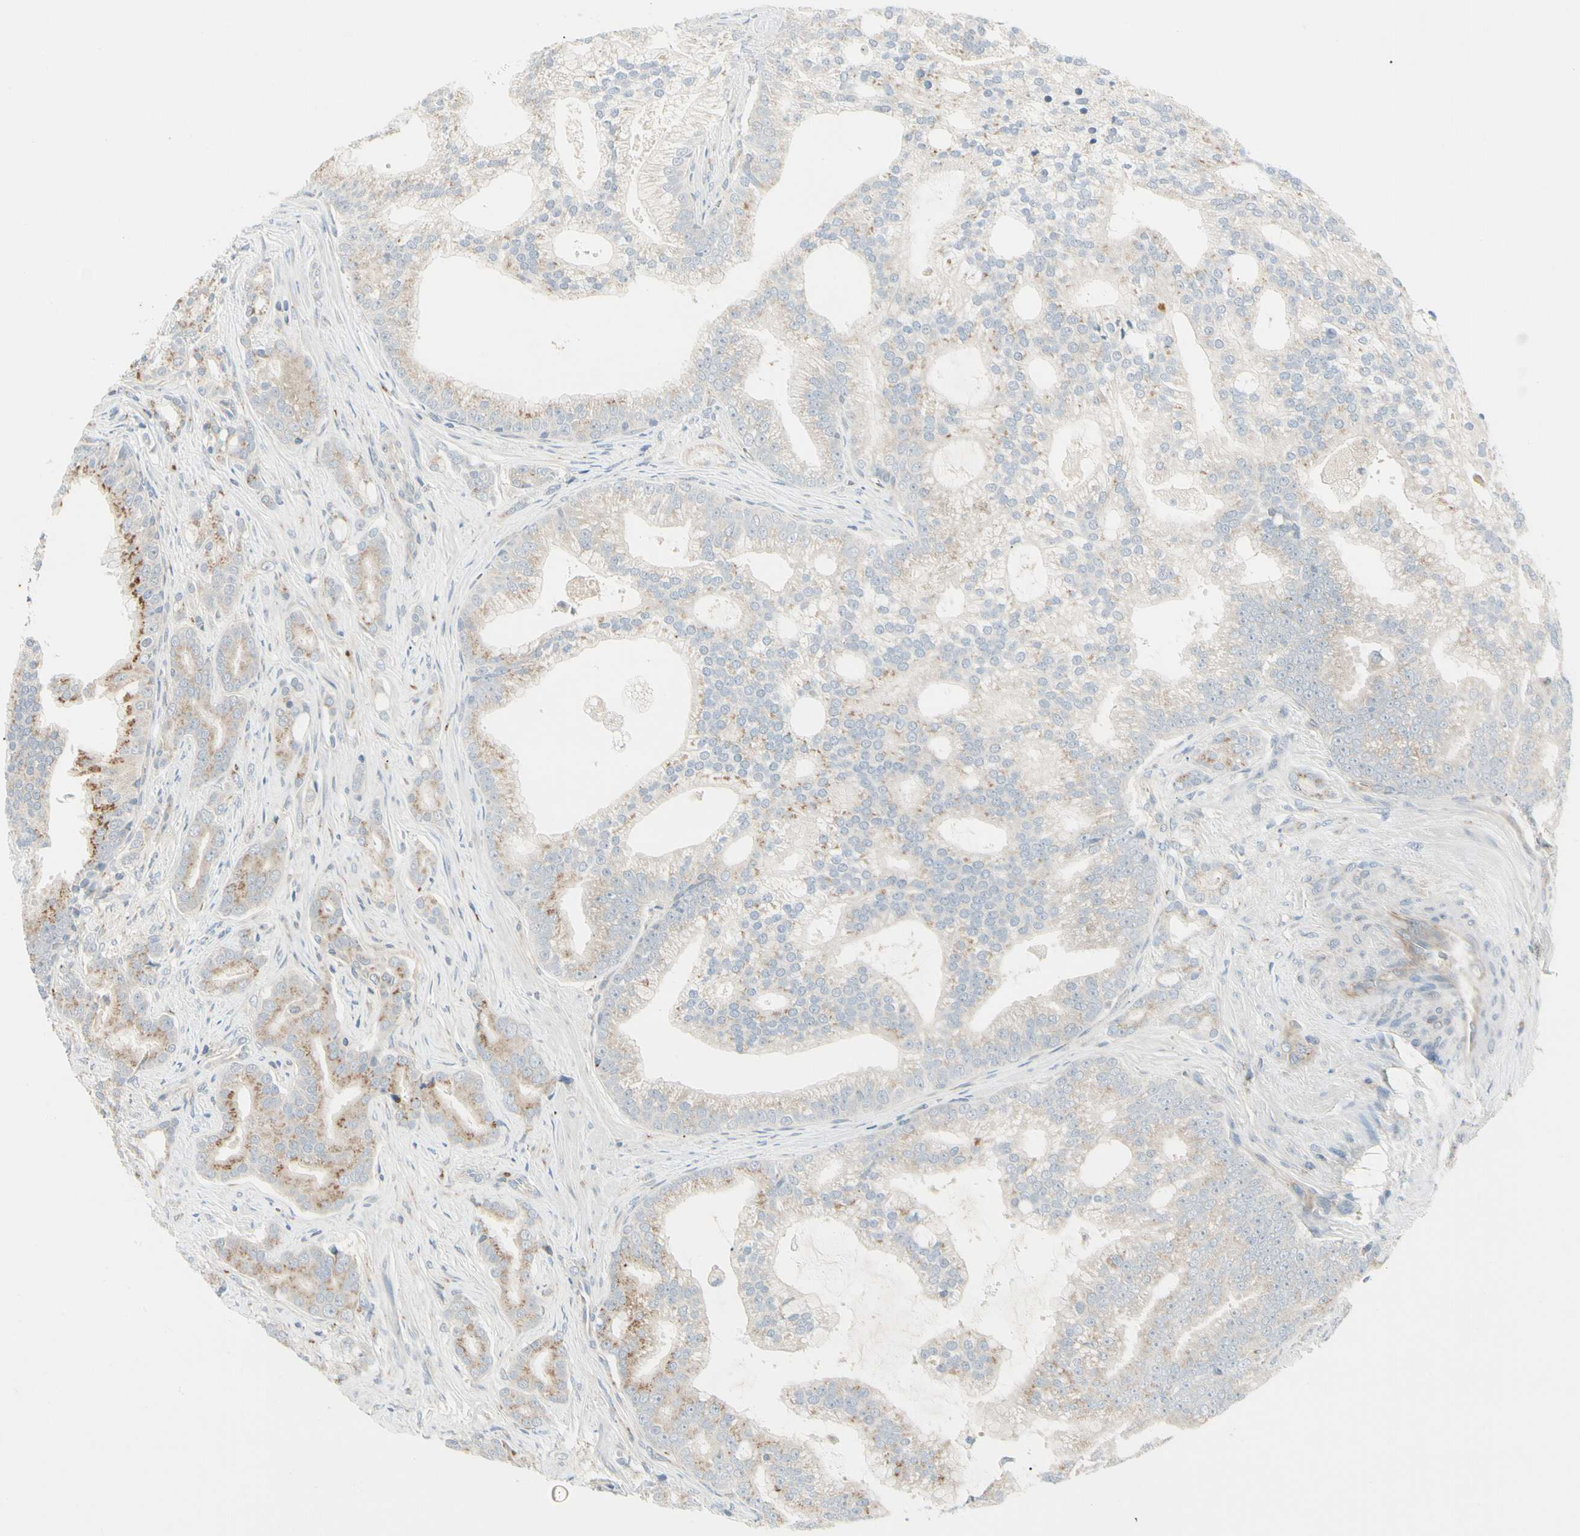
{"staining": {"intensity": "moderate", "quantity": "<25%", "location": "cytoplasmic/membranous"}, "tissue": "prostate cancer", "cell_type": "Tumor cells", "image_type": "cancer", "snomed": [{"axis": "morphology", "description": "Adenocarcinoma, Low grade"}, {"axis": "topography", "description": "Prostate"}], "caption": "Immunohistochemical staining of human prostate adenocarcinoma (low-grade) reveals low levels of moderate cytoplasmic/membranous protein expression in approximately <25% of tumor cells. The protein of interest is stained brown, and the nuclei are stained in blue (DAB IHC with brightfield microscopy, high magnification).", "gene": "ABCA3", "patient": {"sex": "male", "age": 58}}